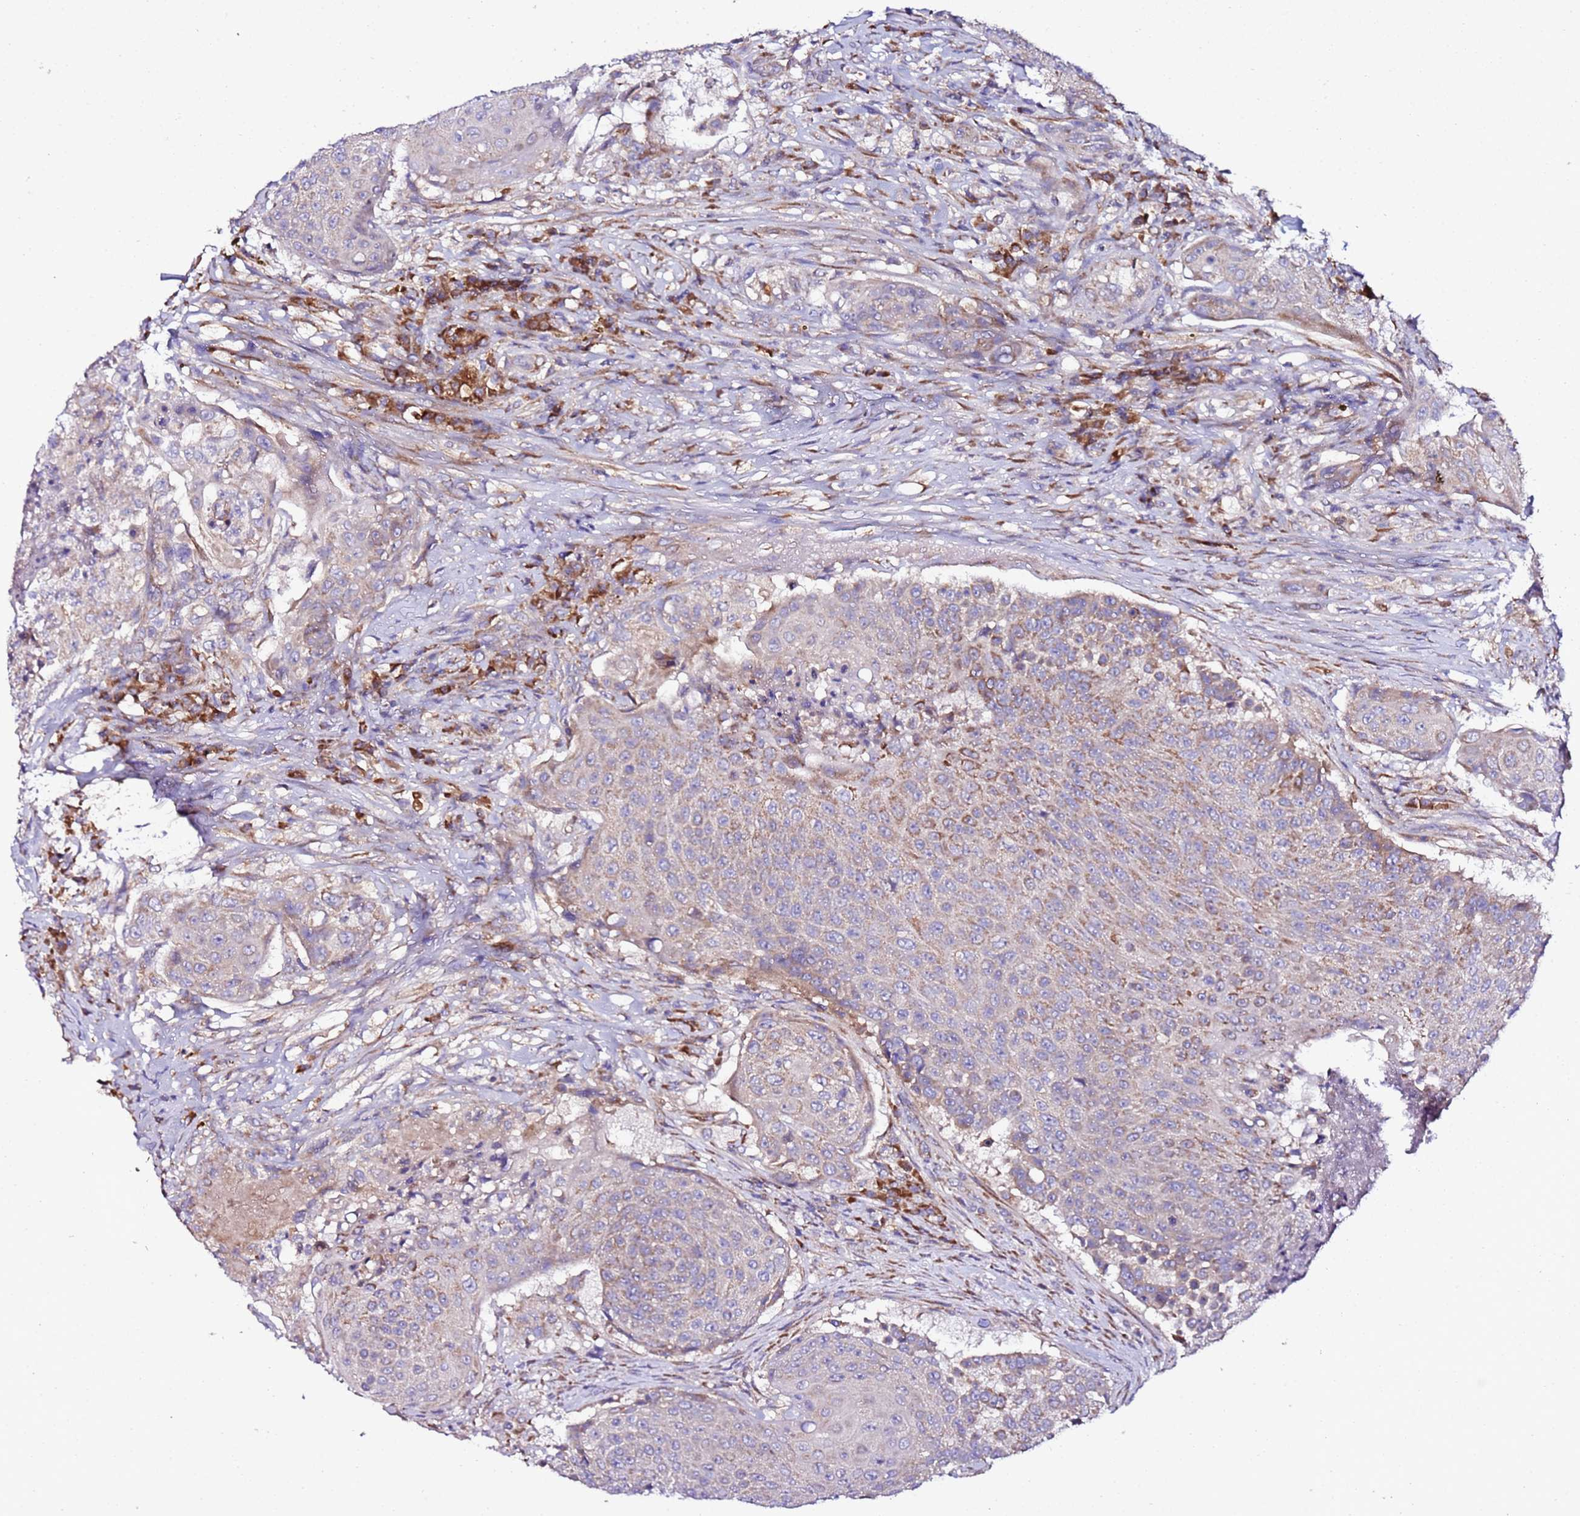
{"staining": {"intensity": "moderate", "quantity": "25%-75%", "location": "cytoplasmic/membranous"}, "tissue": "urothelial cancer", "cell_type": "Tumor cells", "image_type": "cancer", "snomed": [{"axis": "morphology", "description": "Urothelial carcinoma, High grade"}, {"axis": "topography", "description": "Urinary bladder"}], "caption": "Tumor cells display moderate cytoplasmic/membranous staining in about 25%-75% of cells in urothelial cancer. The staining is performed using DAB (3,3'-diaminobenzidine) brown chromogen to label protein expression. The nuclei are counter-stained blue using hematoxylin.", "gene": "C19orf12", "patient": {"sex": "female", "age": 63}}